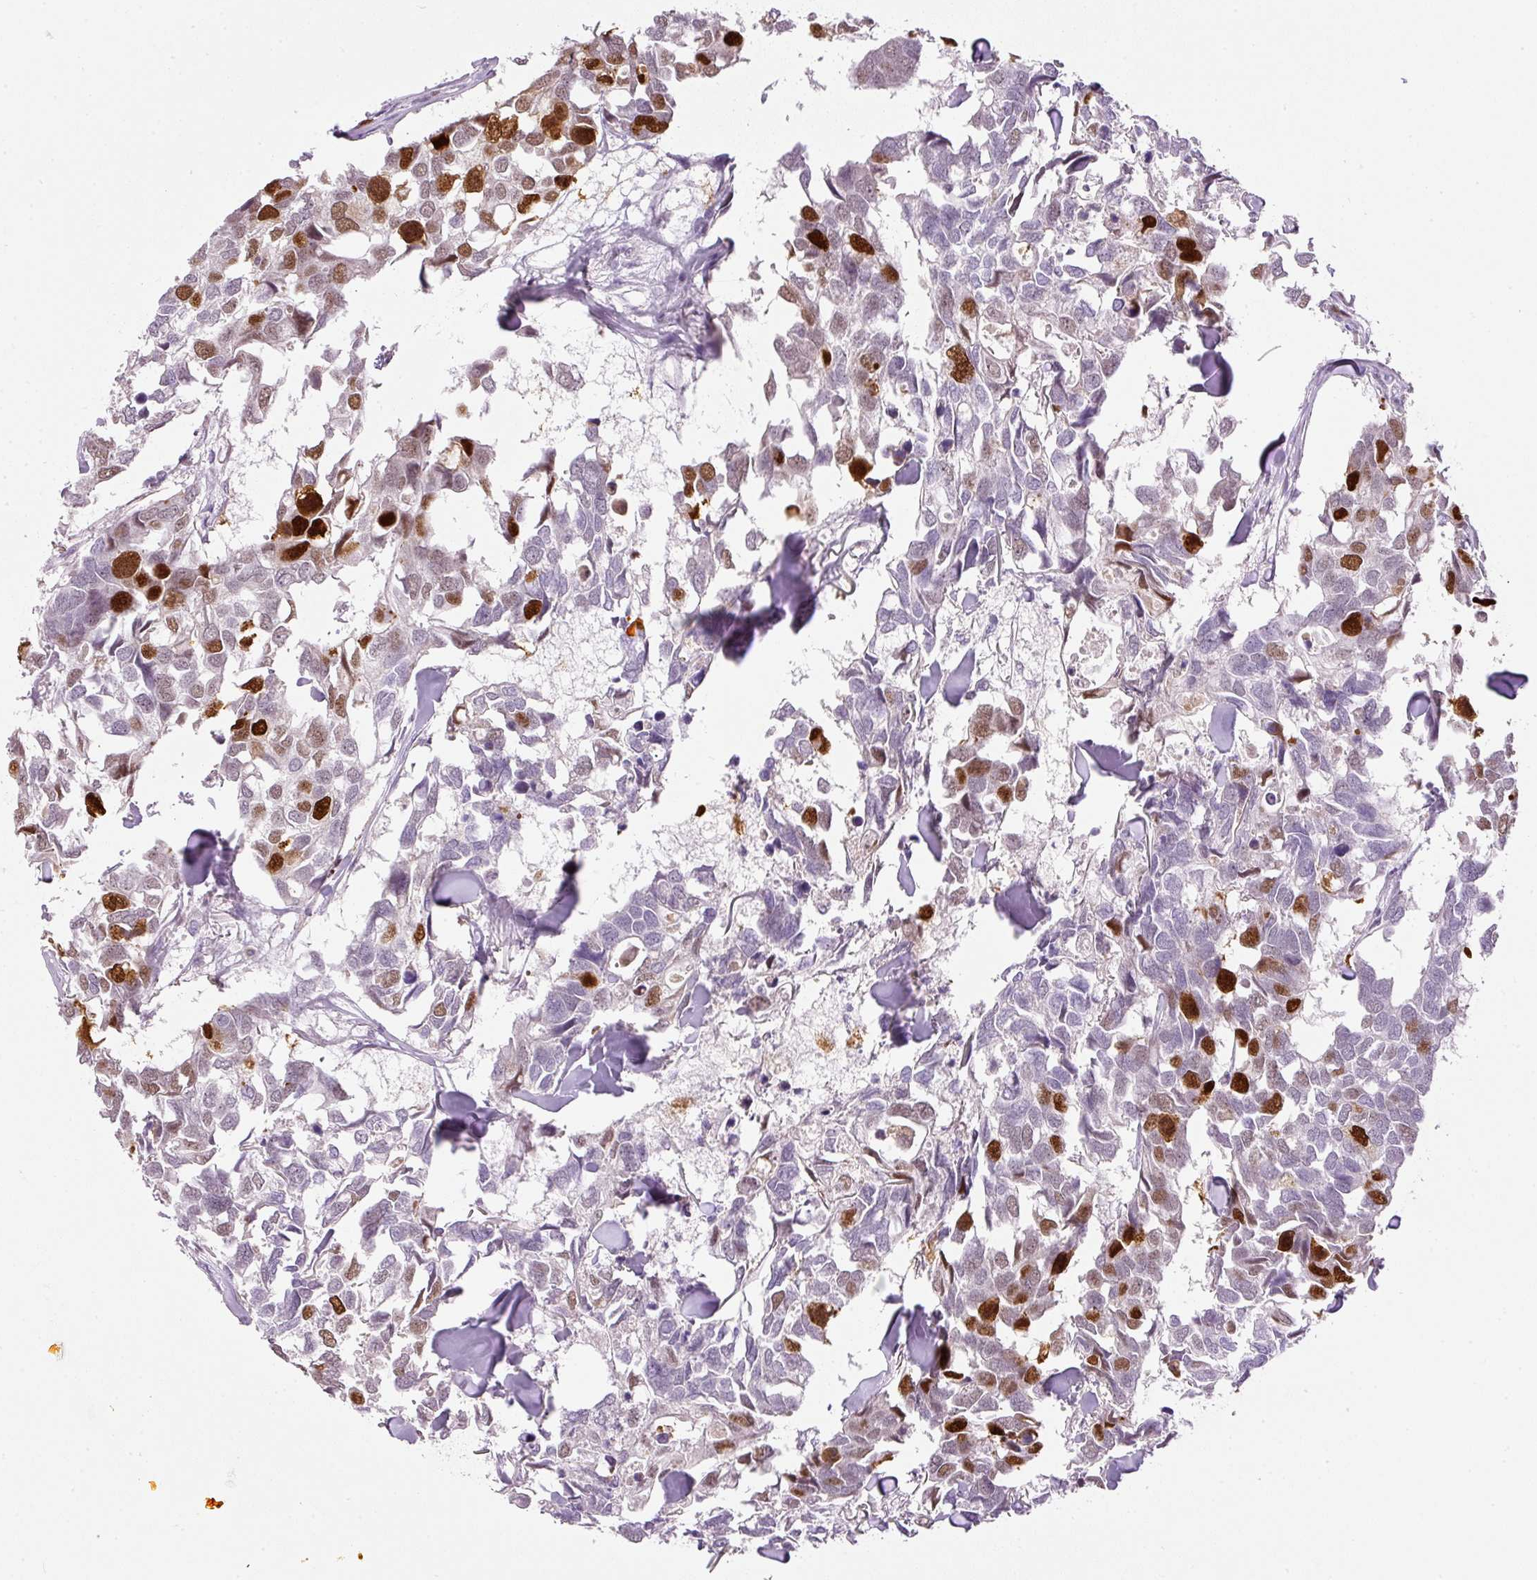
{"staining": {"intensity": "moderate", "quantity": "25%-75%", "location": "nuclear"}, "tissue": "breast cancer", "cell_type": "Tumor cells", "image_type": "cancer", "snomed": [{"axis": "morphology", "description": "Duct carcinoma"}, {"axis": "topography", "description": "Breast"}], "caption": "Protein expression analysis of human intraductal carcinoma (breast) reveals moderate nuclear expression in approximately 25%-75% of tumor cells.", "gene": "KPNA2", "patient": {"sex": "female", "age": 83}}